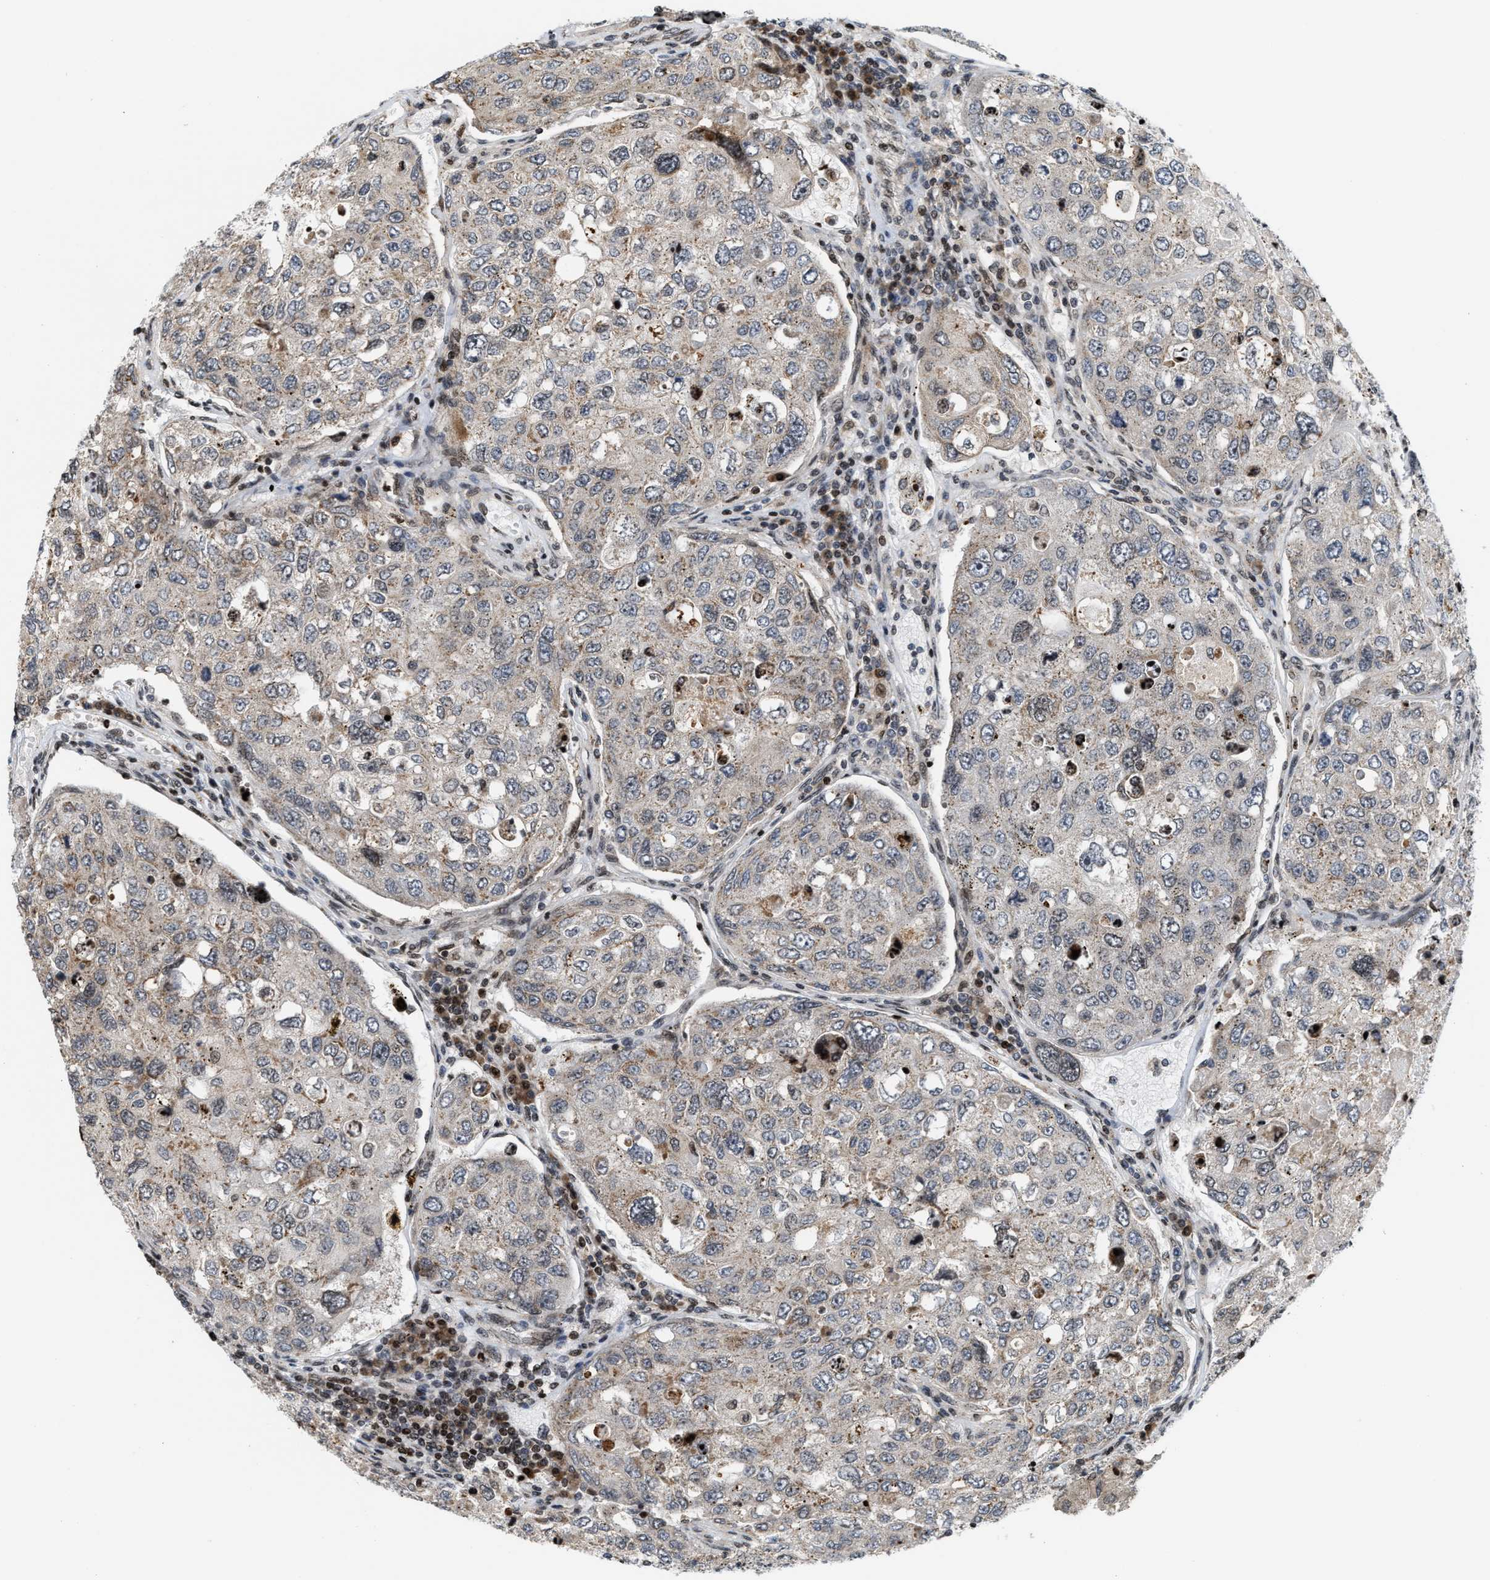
{"staining": {"intensity": "weak", "quantity": "<25%", "location": "cytoplasmic/membranous"}, "tissue": "urothelial cancer", "cell_type": "Tumor cells", "image_type": "cancer", "snomed": [{"axis": "morphology", "description": "Urothelial carcinoma, High grade"}, {"axis": "topography", "description": "Lymph node"}, {"axis": "topography", "description": "Urinary bladder"}], "caption": "DAB (3,3'-diaminobenzidine) immunohistochemical staining of urothelial carcinoma (high-grade) shows no significant positivity in tumor cells. The staining was performed using DAB (3,3'-diaminobenzidine) to visualize the protein expression in brown, while the nuclei were stained in blue with hematoxylin (Magnification: 20x).", "gene": "PDZD2", "patient": {"sex": "male", "age": 51}}